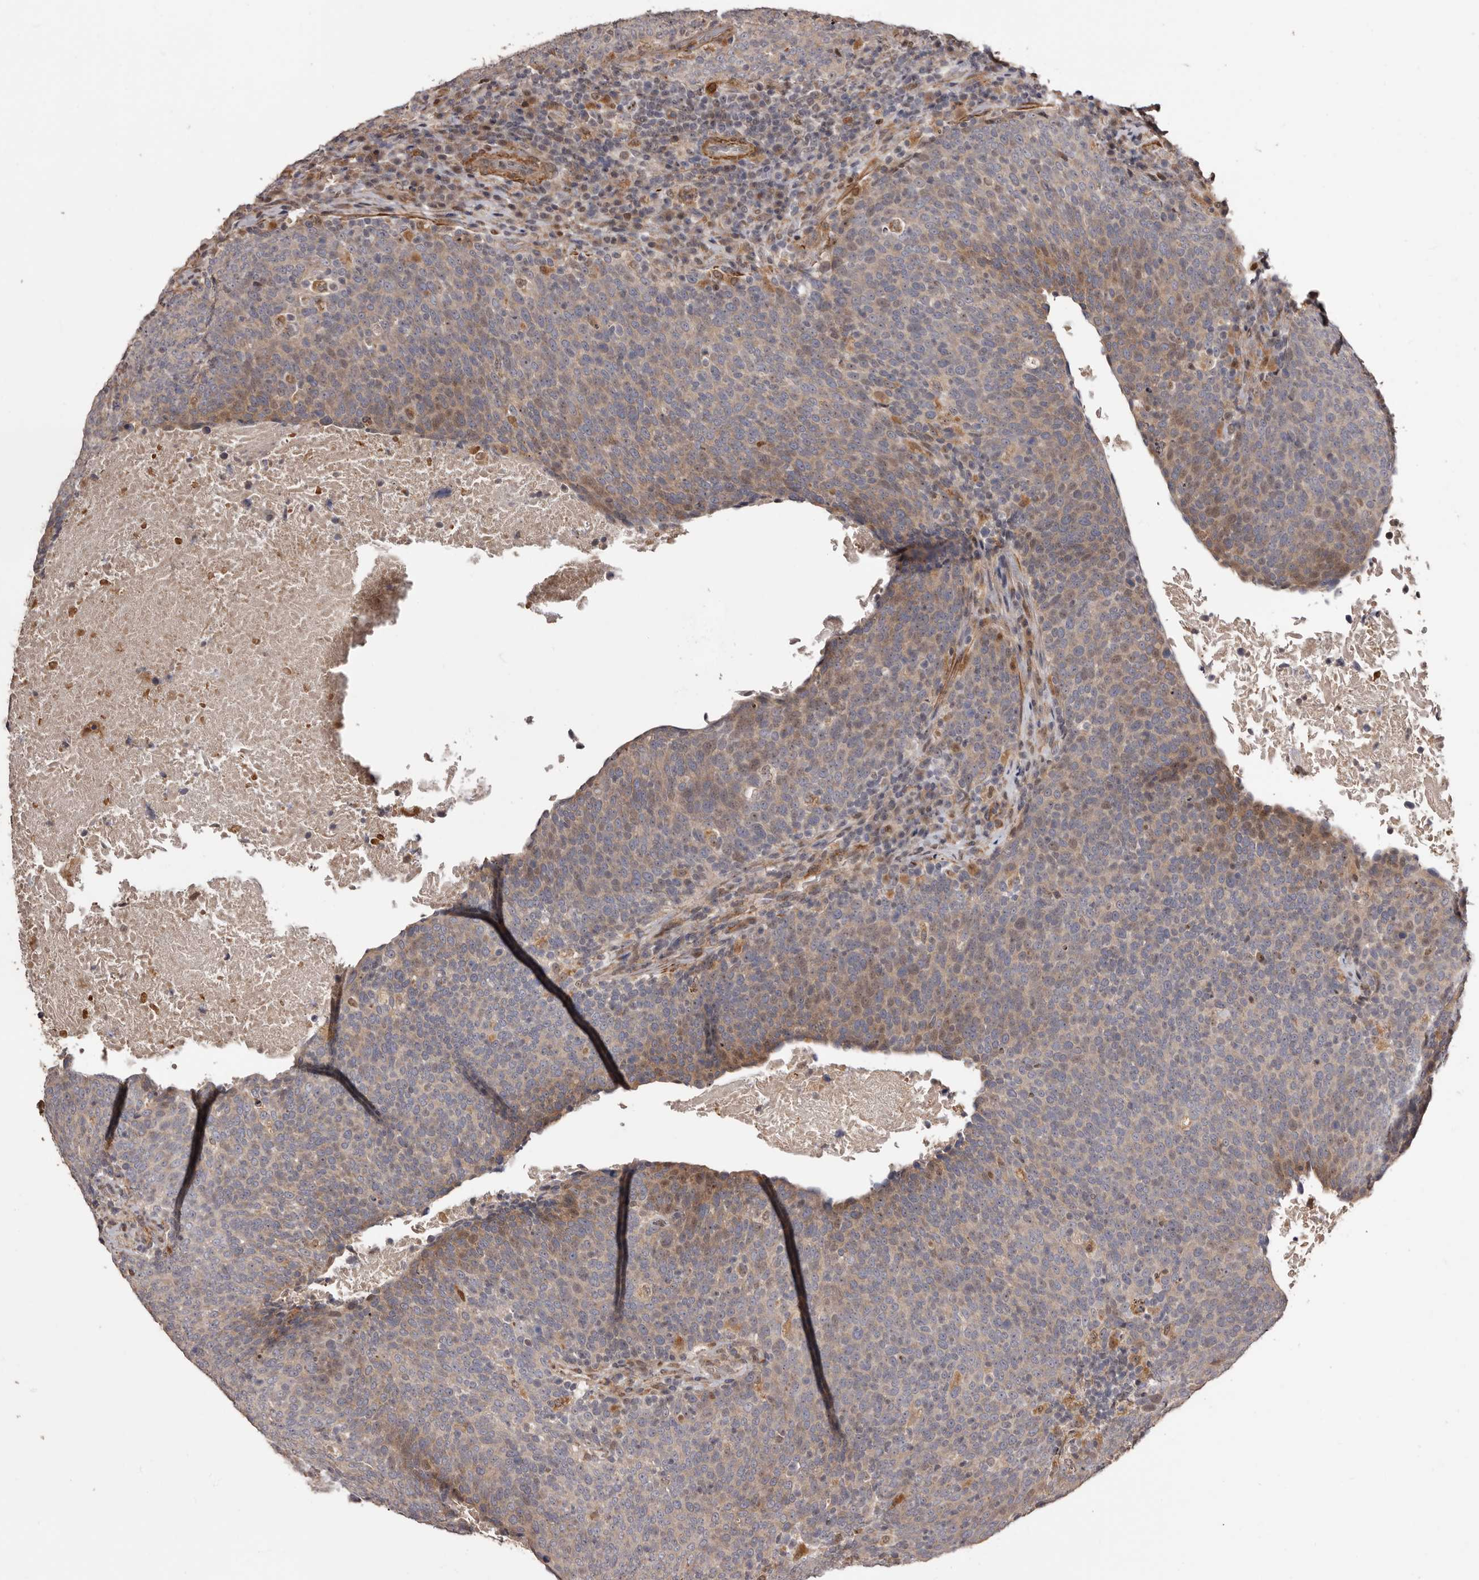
{"staining": {"intensity": "moderate", "quantity": "<25%", "location": "cytoplasmic/membranous"}, "tissue": "head and neck cancer", "cell_type": "Tumor cells", "image_type": "cancer", "snomed": [{"axis": "morphology", "description": "Squamous cell carcinoma, NOS"}, {"axis": "morphology", "description": "Squamous cell carcinoma, metastatic, NOS"}, {"axis": "topography", "description": "Lymph node"}, {"axis": "topography", "description": "Head-Neck"}], "caption": "The immunohistochemical stain labels moderate cytoplasmic/membranous staining in tumor cells of head and neck cancer tissue.", "gene": "ZCCHC7", "patient": {"sex": "male", "age": 62}}